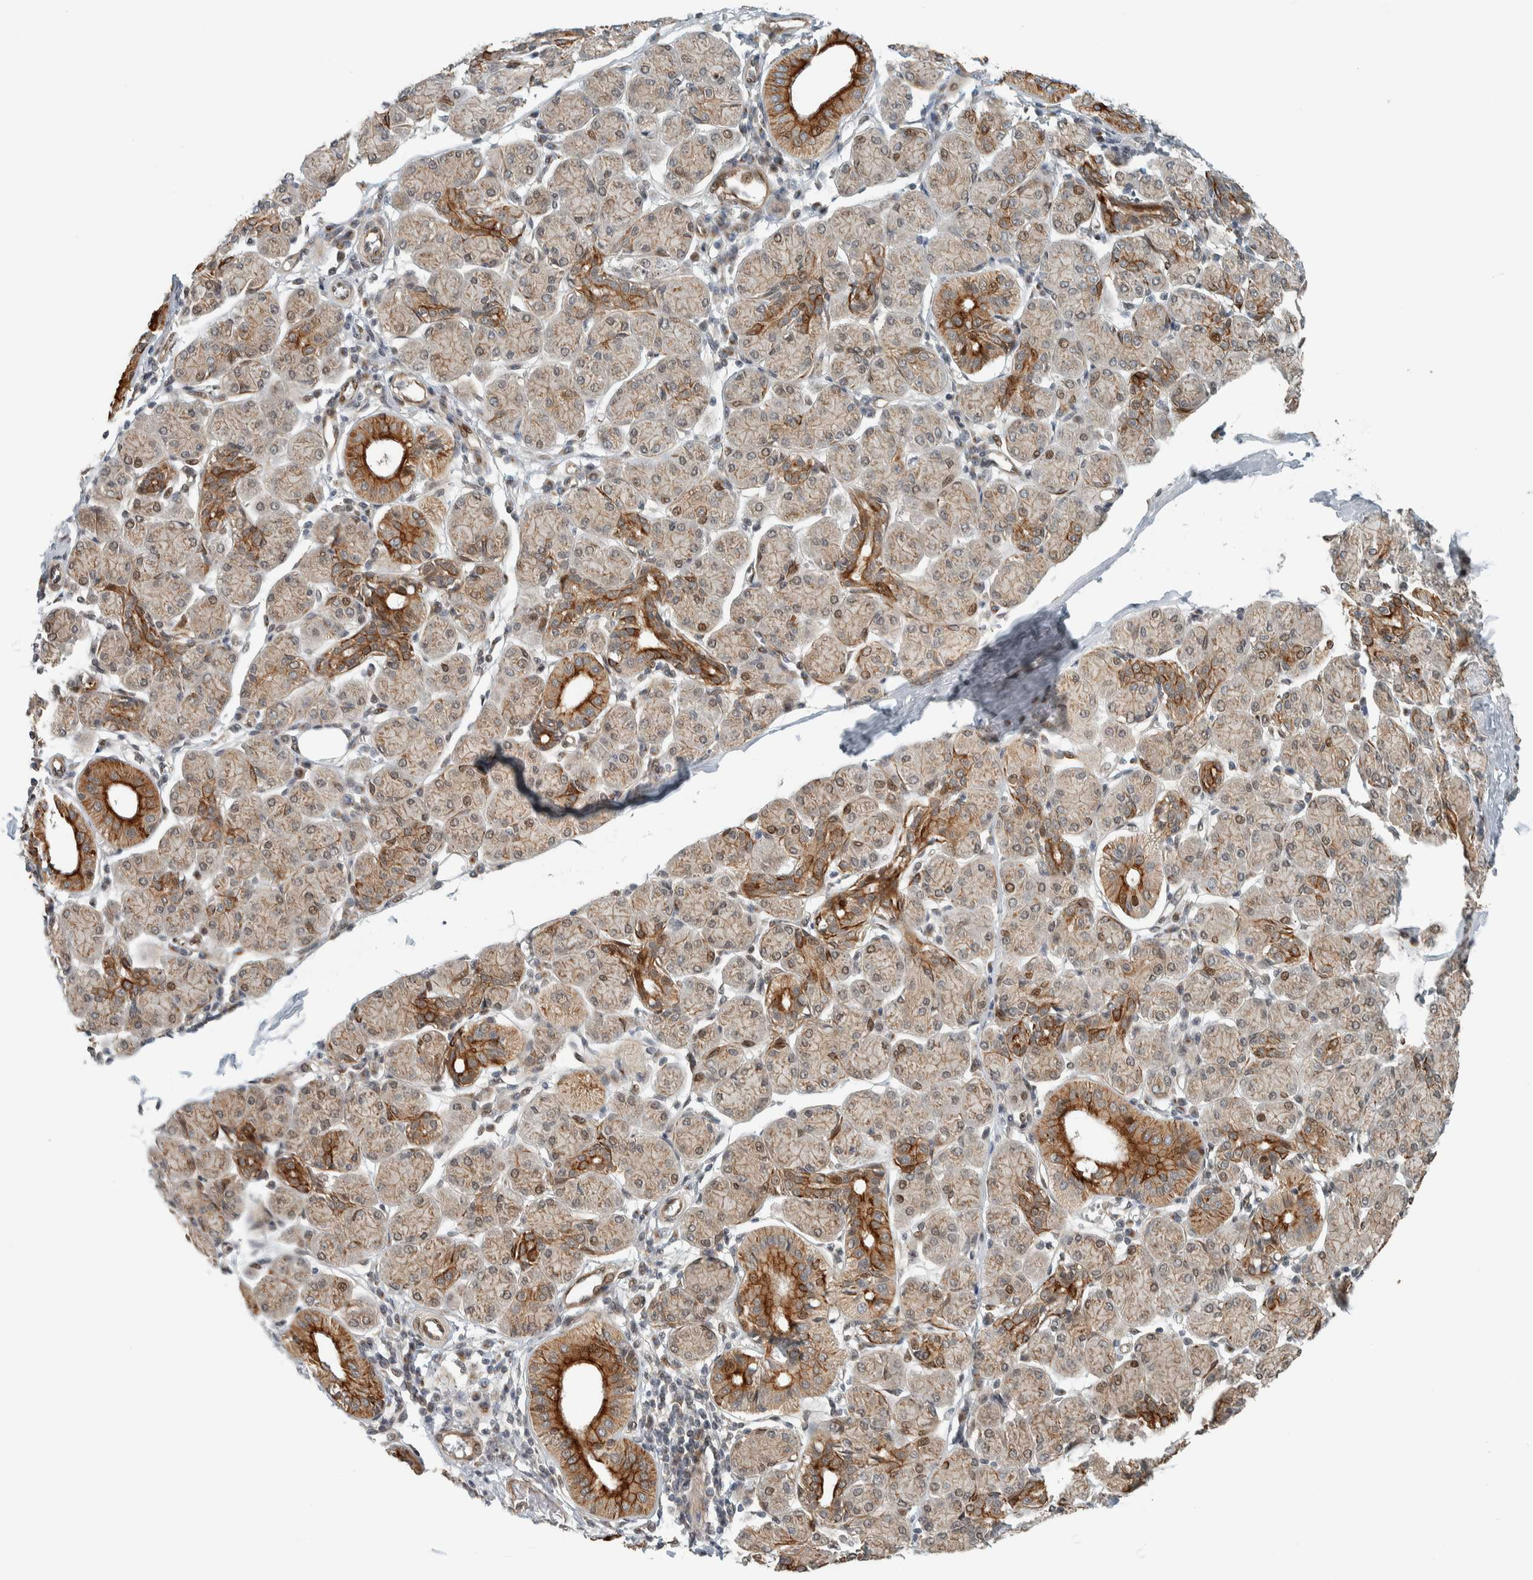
{"staining": {"intensity": "strong", "quantity": "<25%", "location": "cytoplasmic/membranous,nuclear"}, "tissue": "salivary gland", "cell_type": "Glandular cells", "image_type": "normal", "snomed": [{"axis": "morphology", "description": "Normal tissue, NOS"}, {"axis": "morphology", "description": "Inflammation, NOS"}, {"axis": "topography", "description": "Lymph node"}, {"axis": "topography", "description": "Salivary gland"}], "caption": "An image of salivary gland stained for a protein reveals strong cytoplasmic/membranous,nuclear brown staining in glandular cells.", "gene": "STXBP4", "patient": {"sex": "male", "age": 3}}